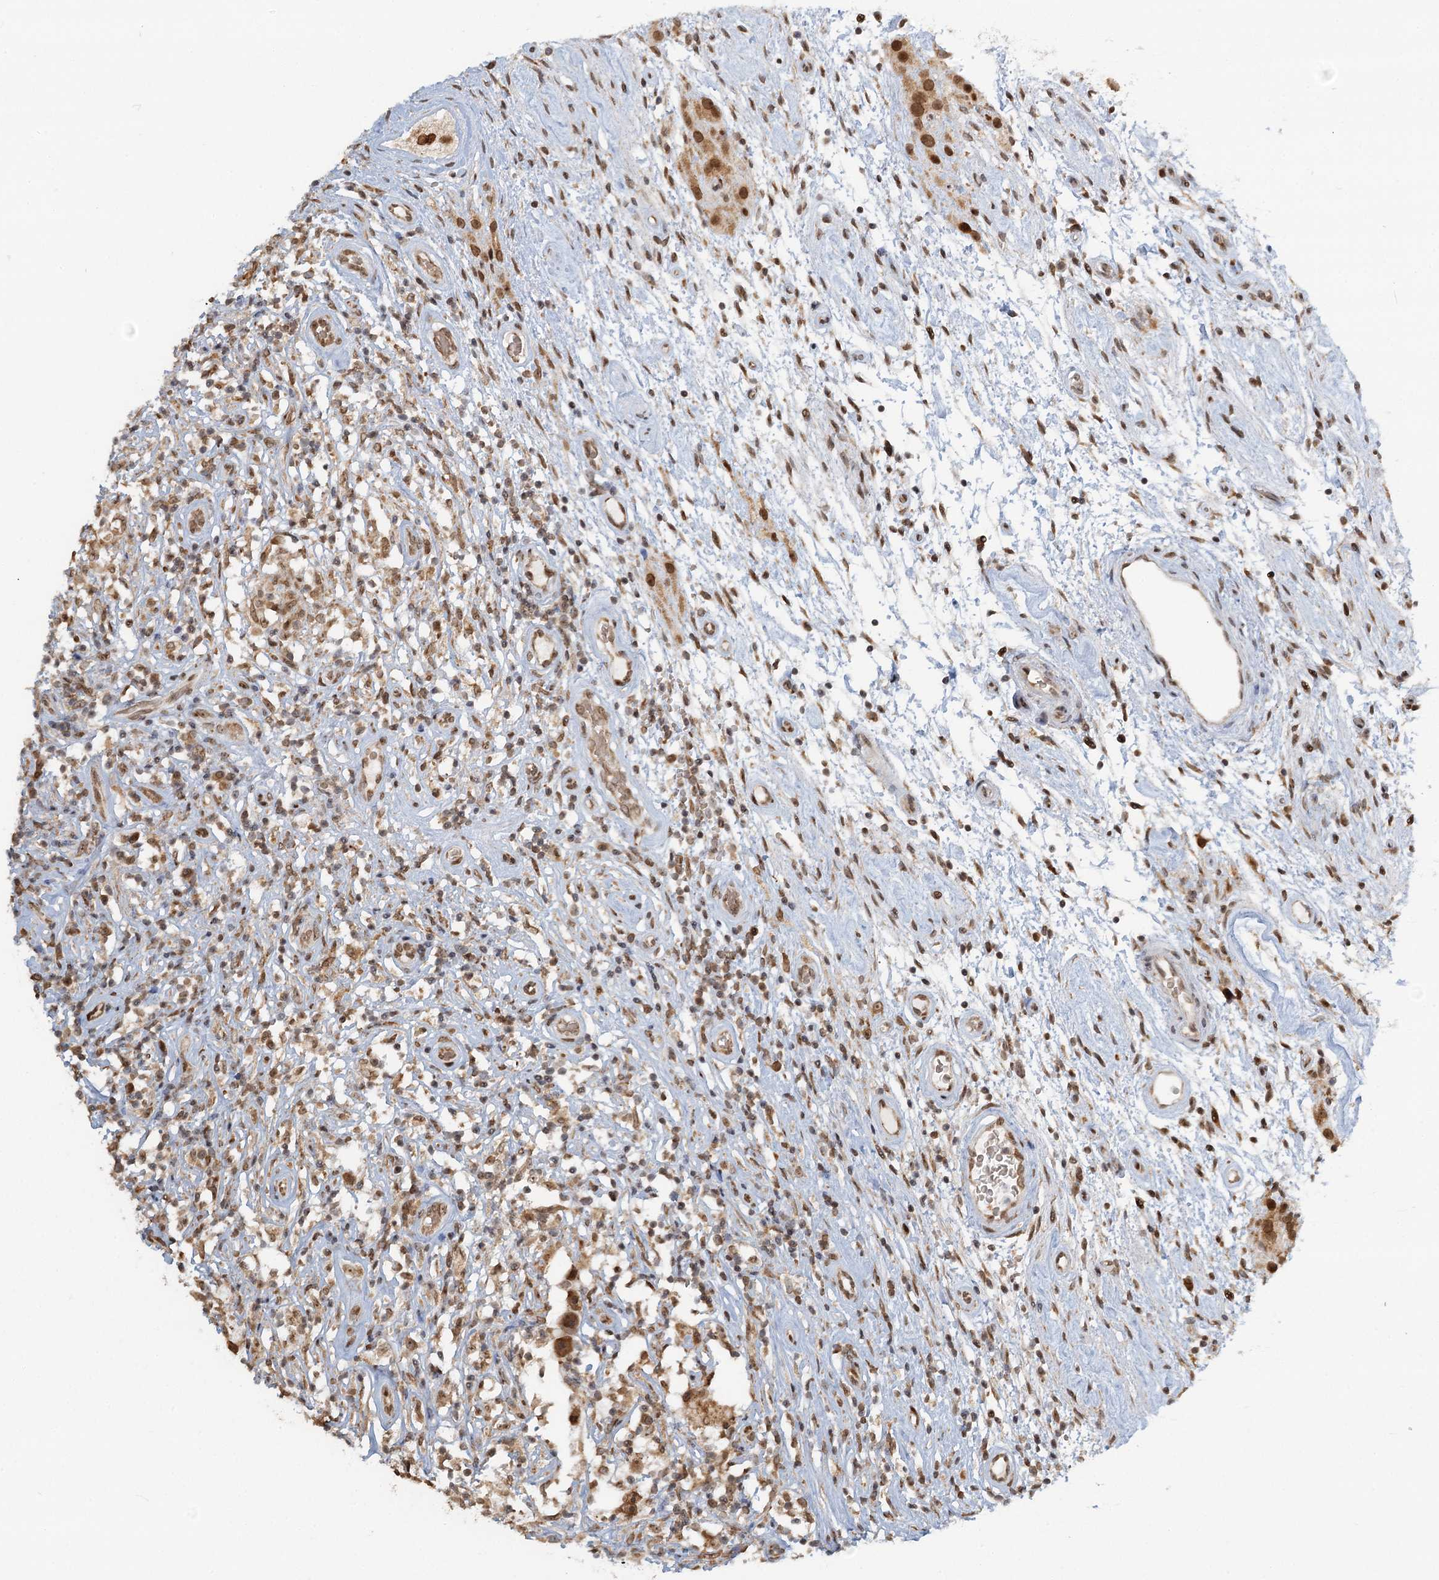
{"staining": {"intensity": "moderate", "quantity": ">75%", "location": "cytoplasmic/membranous,nuclear"}, "tissue": "testis cancer", "cell_type": "Tumor cells", "image_type": "cancer", "snomed": [{"axis": "morphology", "description": "Seminoma, NOS"}, {"axis": "topography", "description": "Testis"}], "caption": "A brown stain labels moderate cytoplasmic/membranous and nuclear positivity of a protein in testis cancer (seminoma) tumor cells. (DAB (3,3'-diaminobenzidine) IHC, brown staining for protein, blue staining for nuclei).", "gene": "TREX1", "patient": {"sex": "male", "age": 49}}